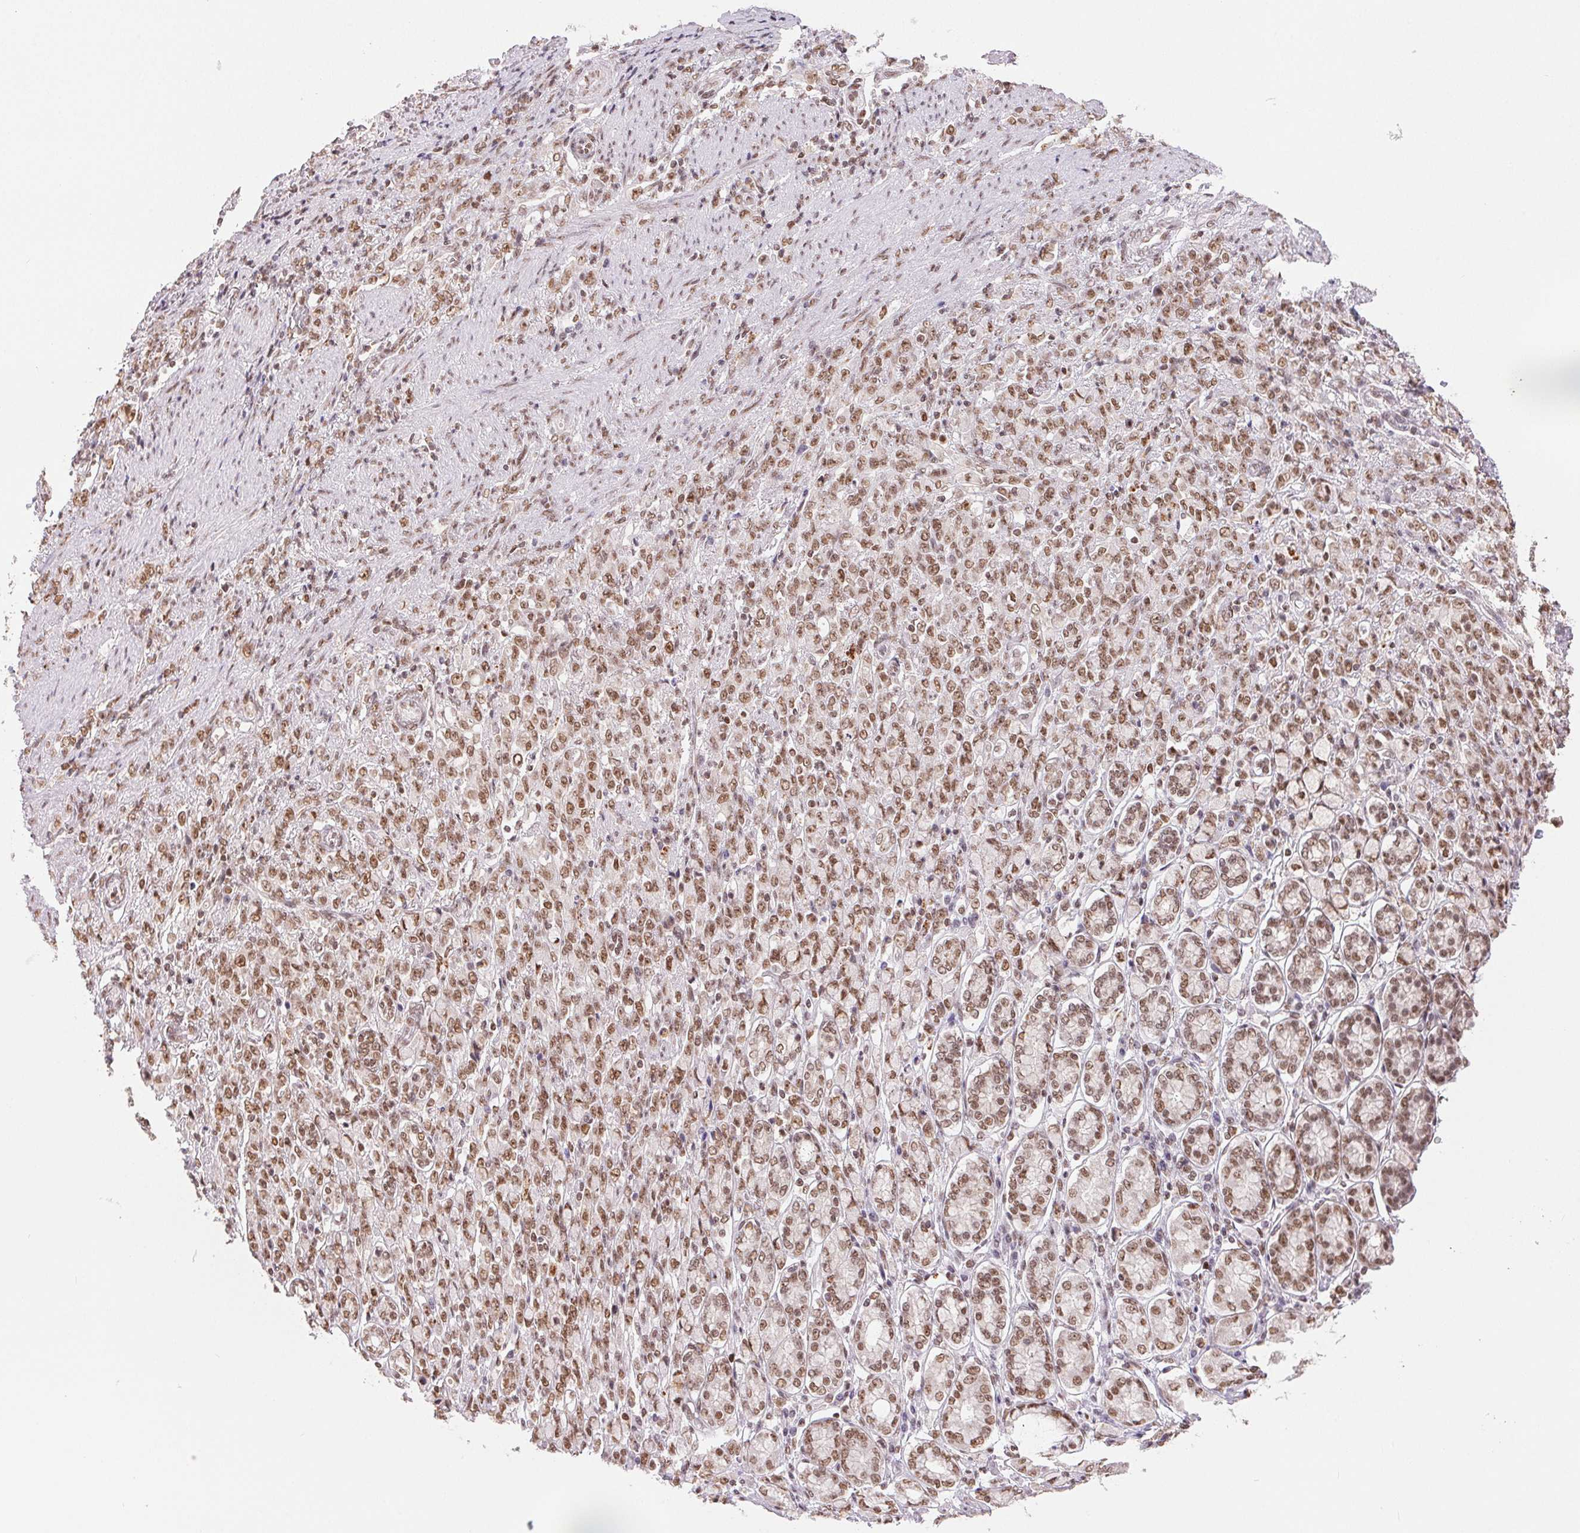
{"staining": {"intensity": "moderate", "quantity": ">75%", "location": "nuclear"}, "tissue": "stomach cancer", "cell_type": "Tumor cells", "image_type": "cancer", "snomed": [{"axis": "morphology", "description": "Adenocarcinoma, NOS"}, {"axis": "topography", "description": "Stomach"}], "caption": "Moderate nuclear positivity for a protein is present in about >75% of tumor cells of stomach adenocarcinoma using immunohistochemistry (IHC).", "gene": "NFE2L1", "patient": {"sex": "female", "age": 79}}